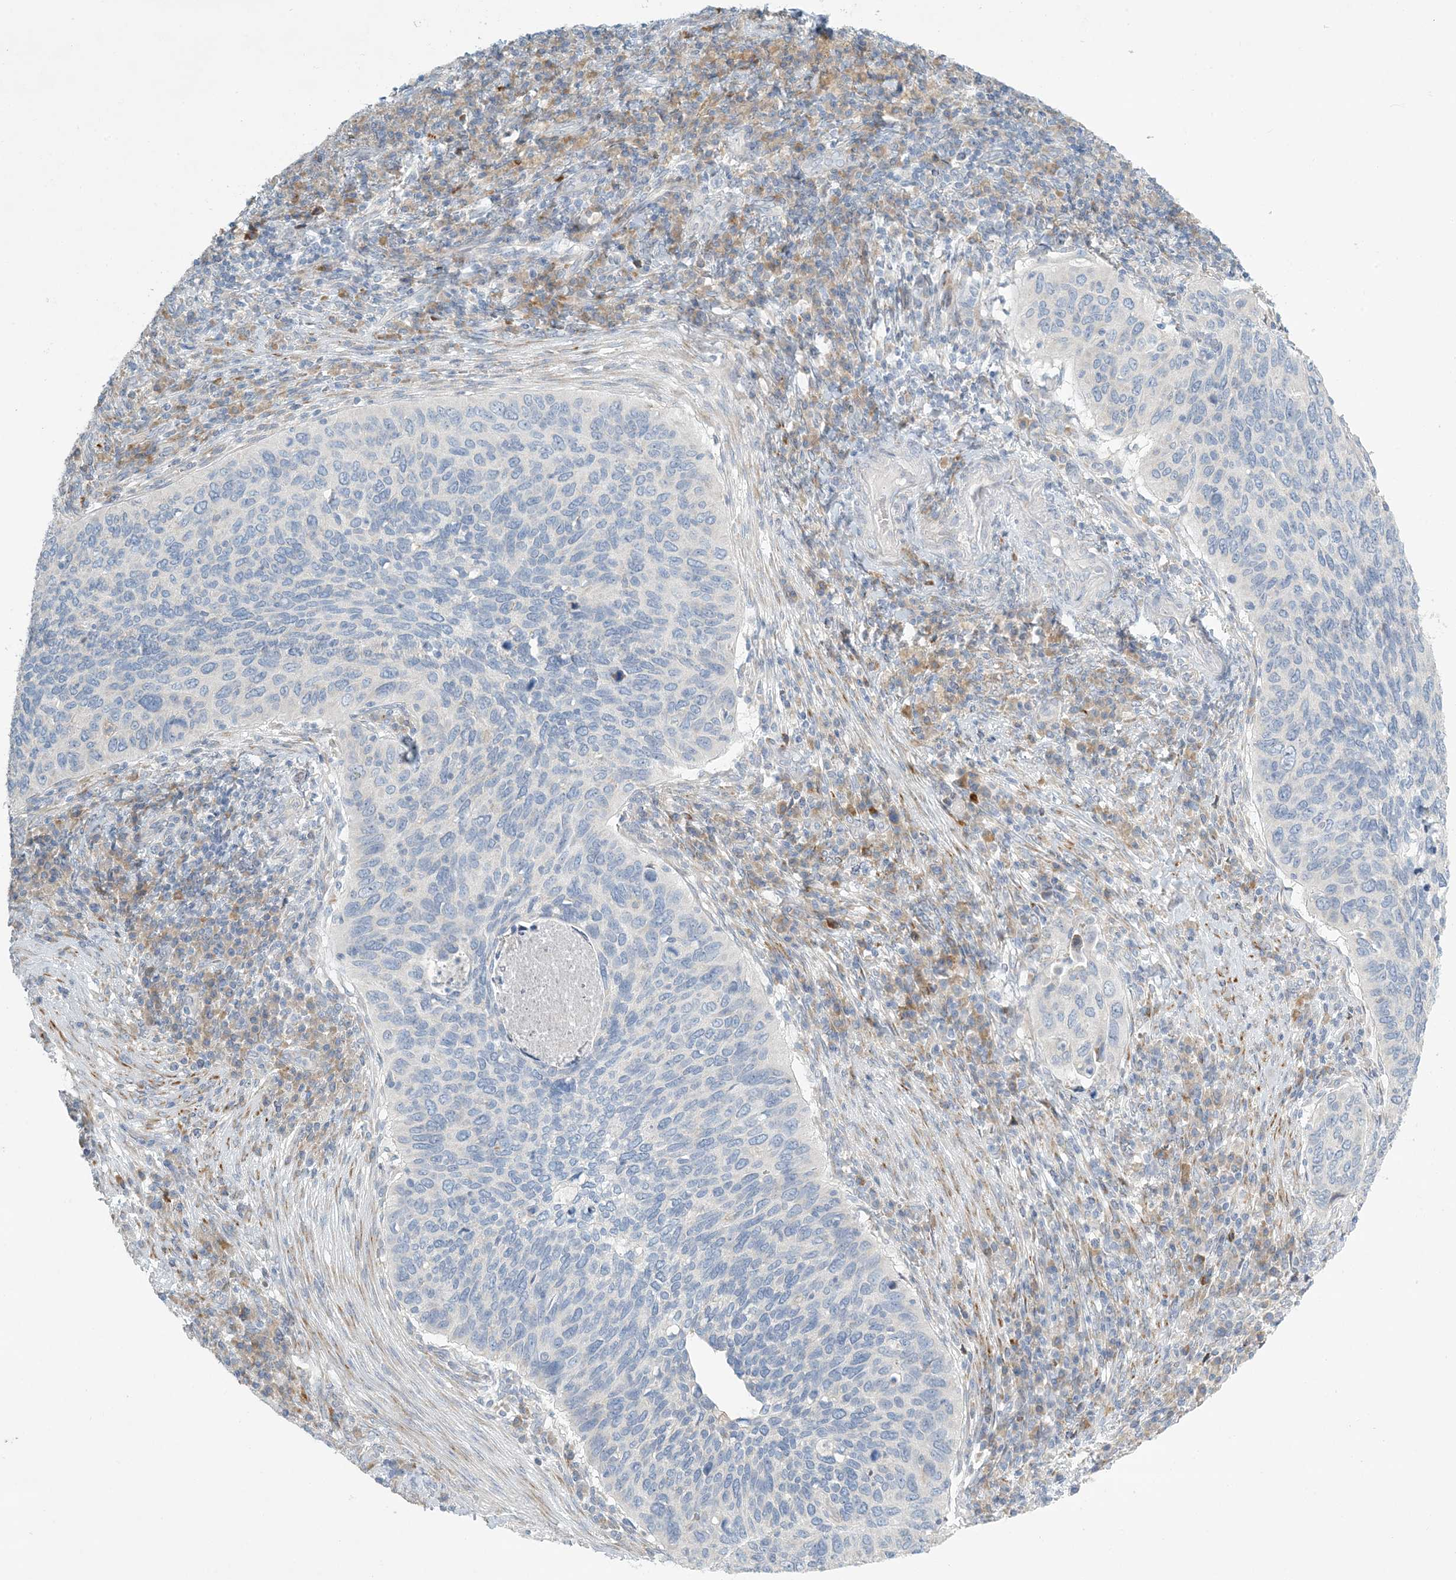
{"staining": {"intensity": "negative", "quantity": "none", "location": "none"}, "tissue": "cervical cancer", "cell_type": "Tumor cells", "image_type": "cancer", "snomed": [{"axis": "morphology", "description": "Squamous cell carcinoma, NOS"}, {"axis": "topography", "description": "Cervix"}], "caption": "Immunohistochemistry photomicrograph of neoplastic tissue: cervical squamous cell carcinoma stained with DAB (3,3'-diaminobenzidine) demonstrates no significant protein expression in tumor cells.", "gene": "ZNF385D", "patient": {"sex": "female", "age": 38}}